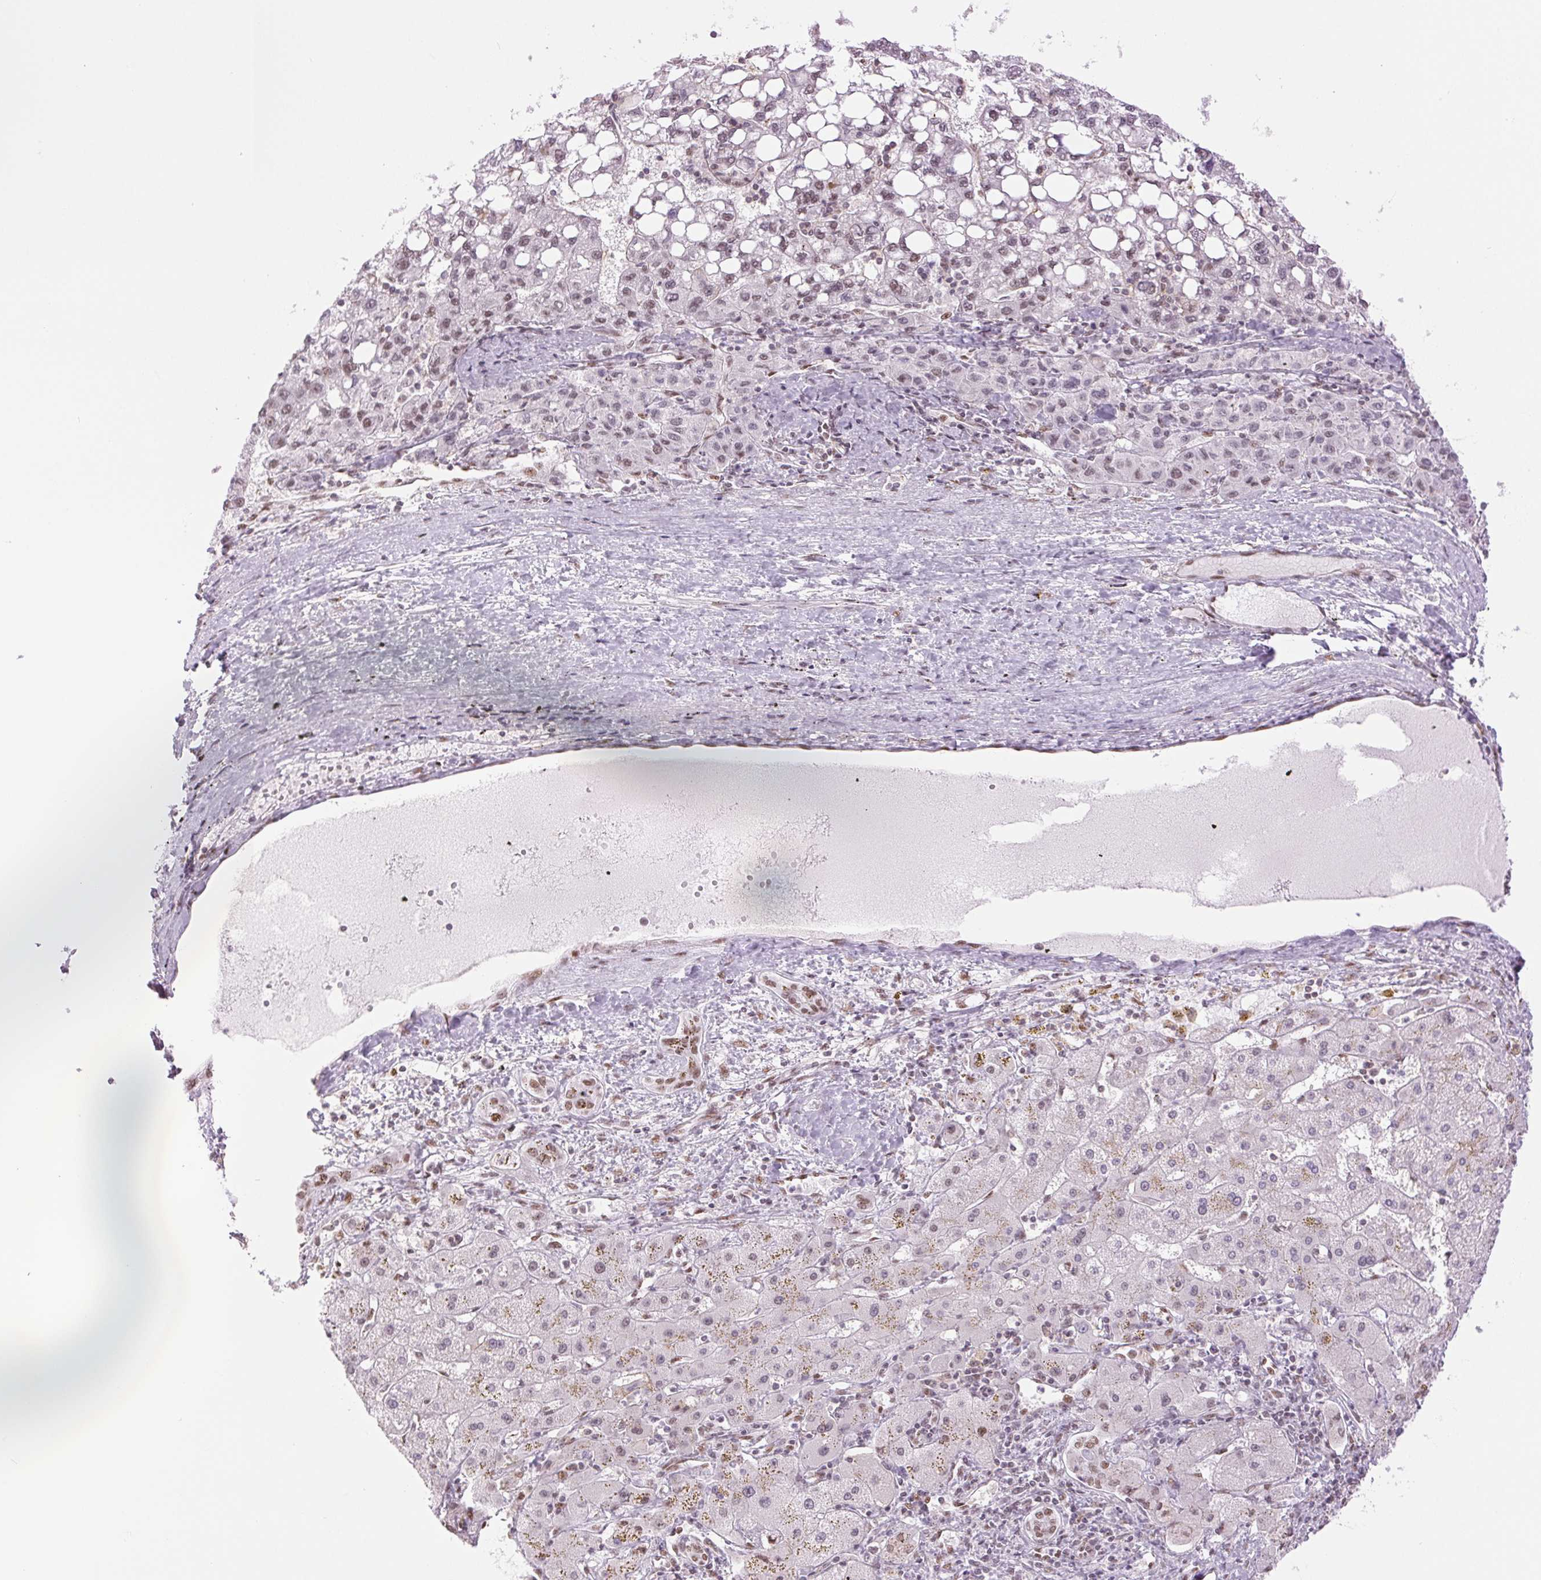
{"staining": {"intensity": "weak", "quantity": "25%-75%", "location": "nuclear"}, "tissue": "liver cancer", "cell_type": "Tumor cells", "image_type": "cancer", "snomed": [{"axis": "morphology", "description": "Carcinoma, Hepatocellular, NOS"}, {"axis": "topography", "description": "Liver"}], "caption": "Liver cancer stained for a protein (brown) exhibits weak nuclear positive positivity in approximately 25%-75% of tumor cells.", "gene": "ZFR2", "patient": {"sex": "female", "age": 82}}